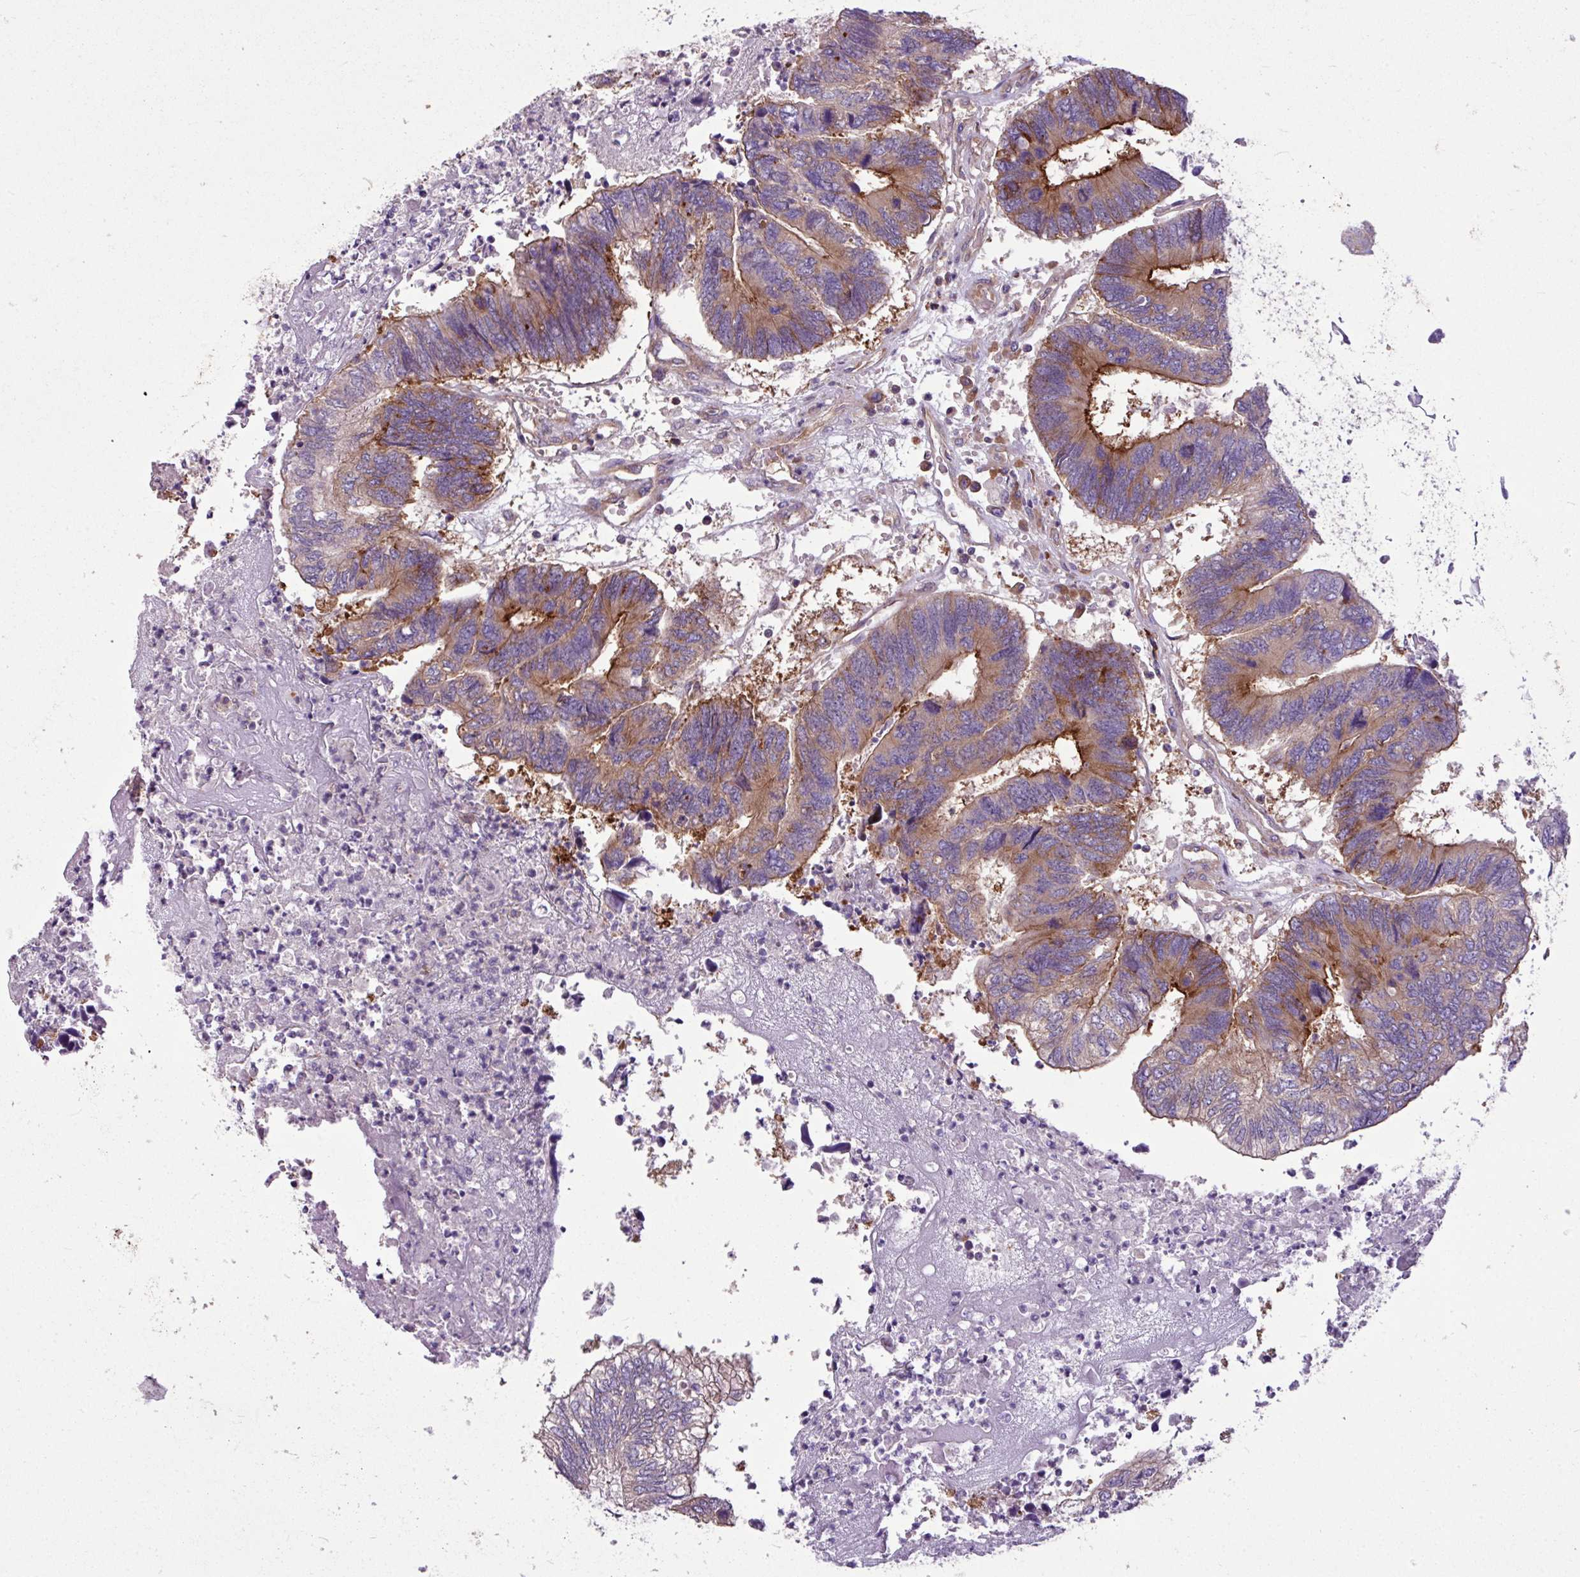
{"staining": {"intensity": "moderate", "quantity": "25%-75%", "location": "cytoplasmic/membranous"}, "tissue": "colorectal cancer", "cell_type": "Tumor cells", "image_type": "cancer", "snomed": [{"axis": "morphology", "description": "Adenocarcinoma, NOS"}, {"axis": "topography", "description": "Colon"}], "caption": "Tumor cells show medium levels of moderate cytoplasmic/membranous positivity in about 25%-75% of cells in colorectal adenocarcinoma.", "gene": "MROH2A", "patient": {"sex": "female", "age": 67}}